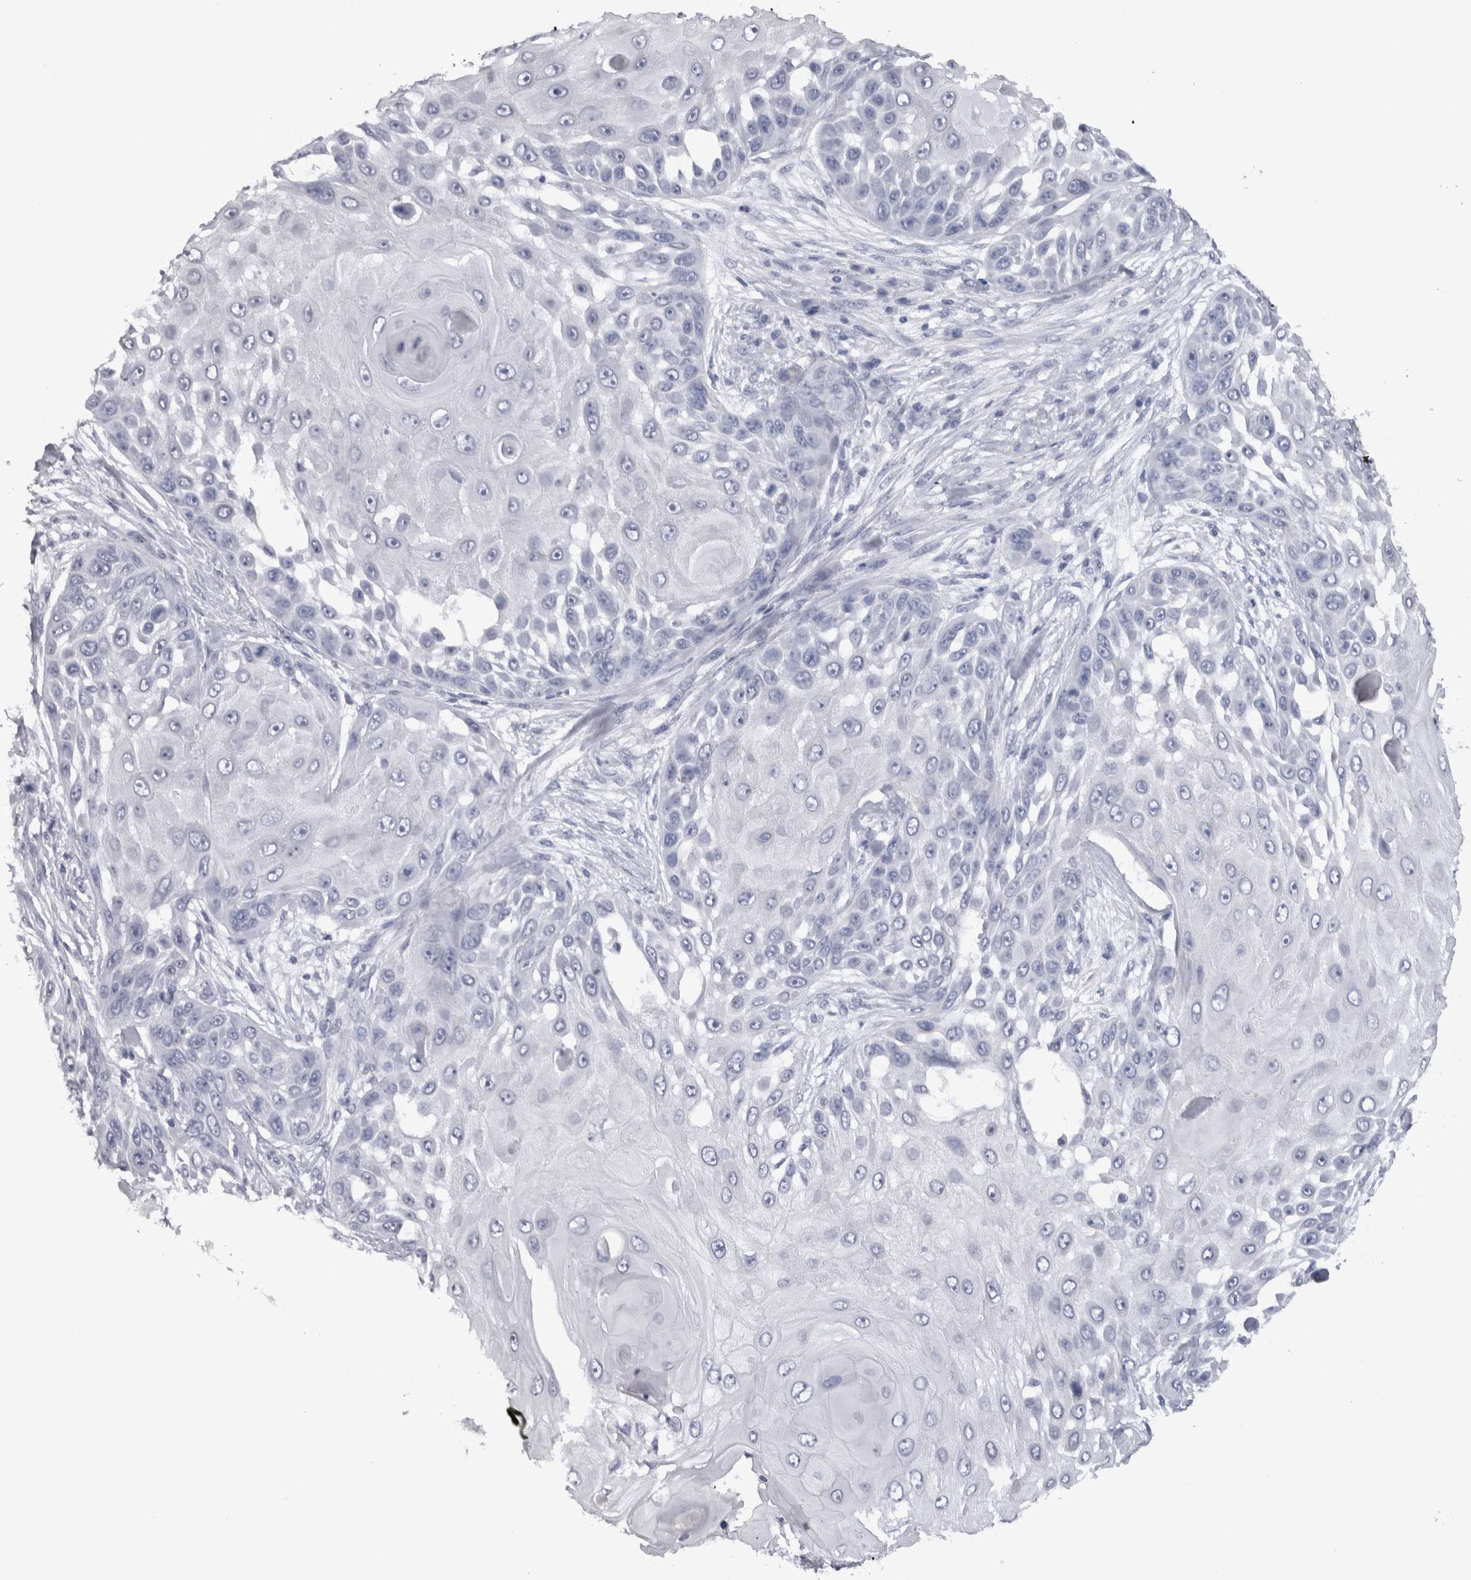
{"staining": {"intensity": "negative", "quantity": "none", "location": "none"}, "tissue": "skin cancer", "cell_type": "Tumor cells", "image_type": "cancer", "snomed": [{"axis": "morphology", "description": "Squamous cell carcinoma, NOS"}, {"axis": "topography", "description": "Skin"}], "caption": "Image shows no significant protein staining in tumor cells of skin cancer.", "gene": "ADAM2", "patient": {"sex": "female", "age": 44}}